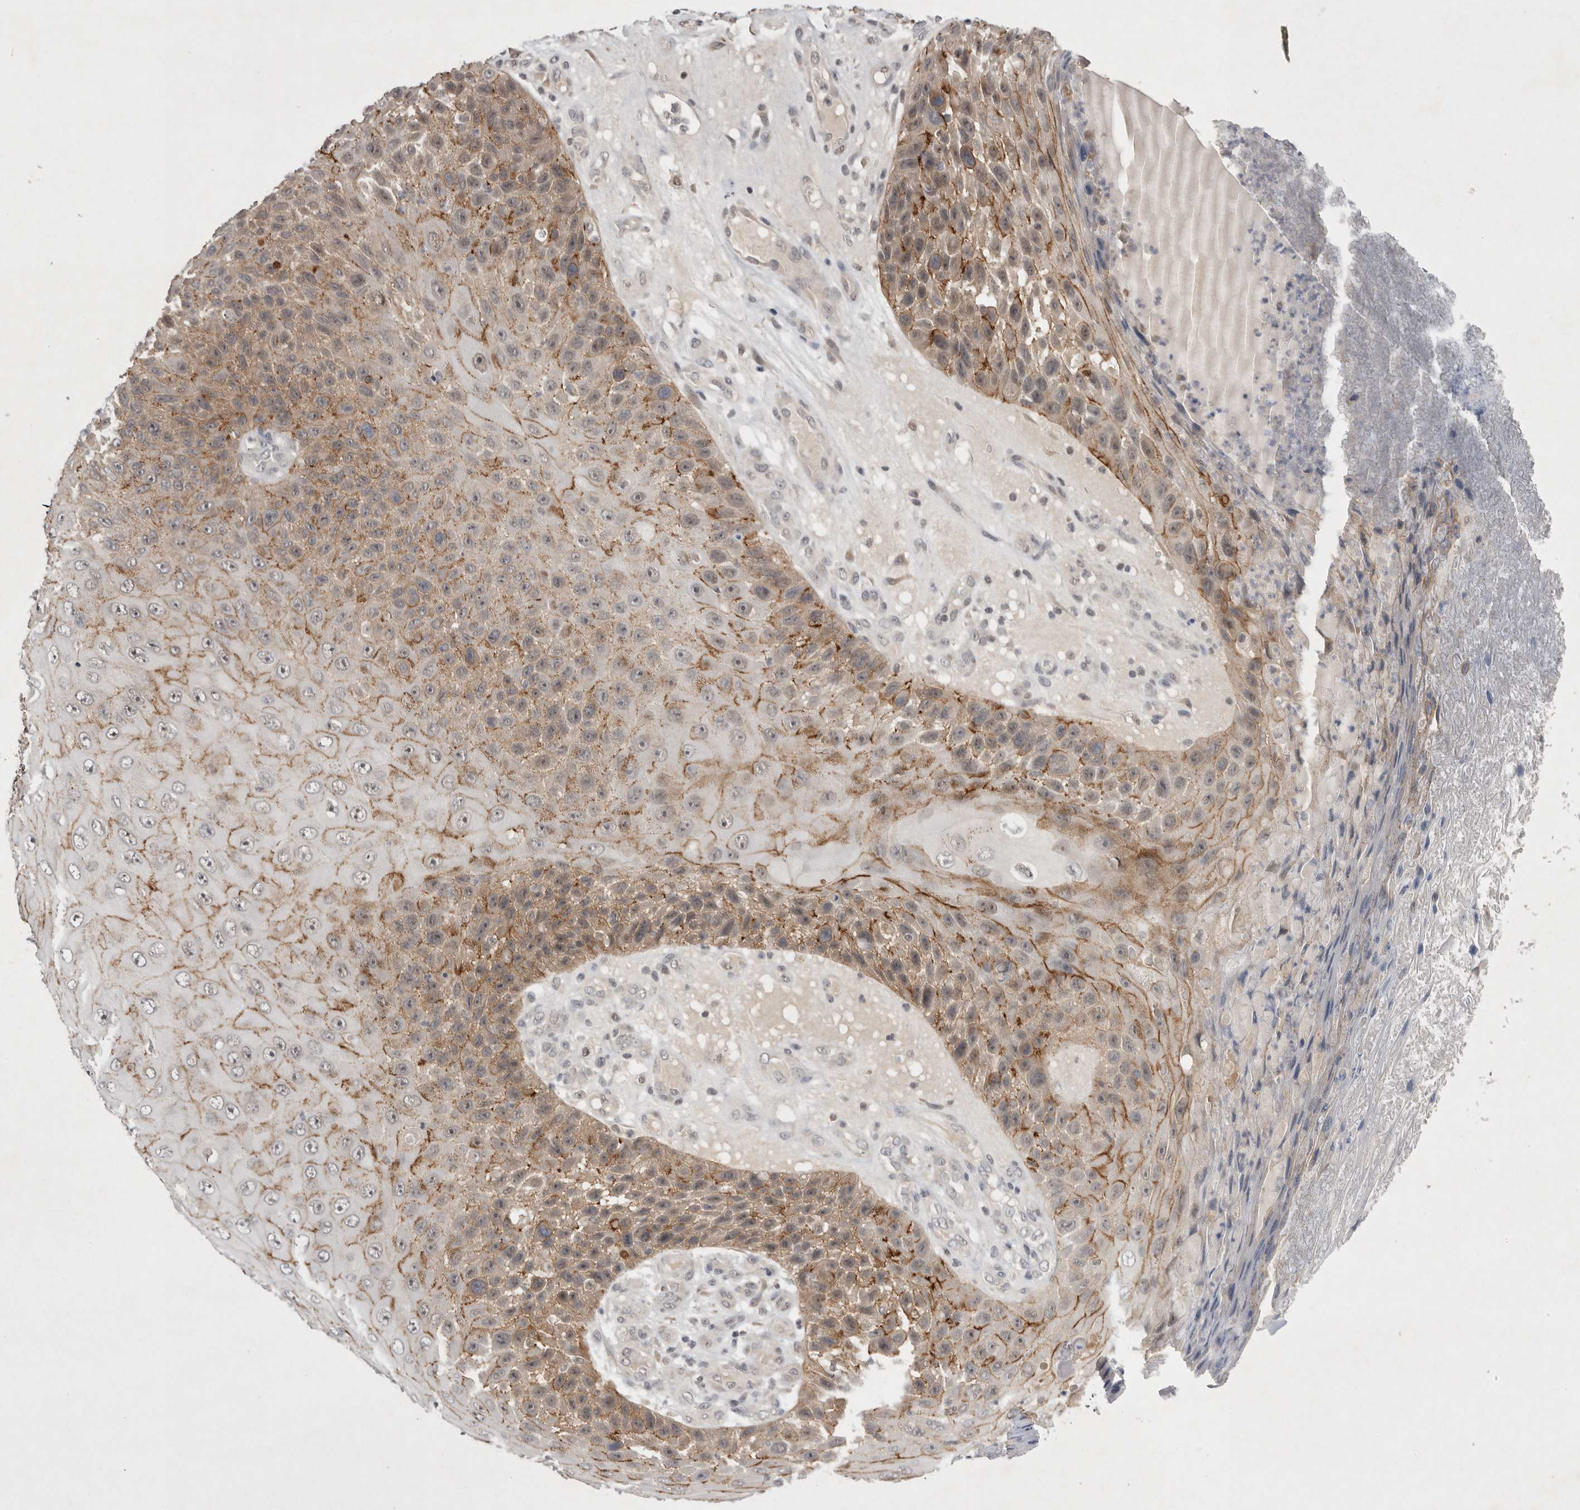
{"staining": {"intensity": "moderate", "quantity": ">75%", "location": "cytoplasmic/membranous"}, "tissue": "skin cancer", "cell_type": "Tumor cells", "image_type": "cancer", "snomed": [{"axis": "morphology", "description": "Squamous cell carcinoma, NOS"}, {"axis": "topography", "description": "Skin"}], "caption": "DAB (3,3'-diaminobenzidine) immunohistochemical staining of human skin cancer (squamous cell carcinoma) exhibits moderate cytoplasmic/membranous protein positivity in about >75% of tumor cells.", "gene": "HUS1", "patient": {"sex": "female", "age": 88}}